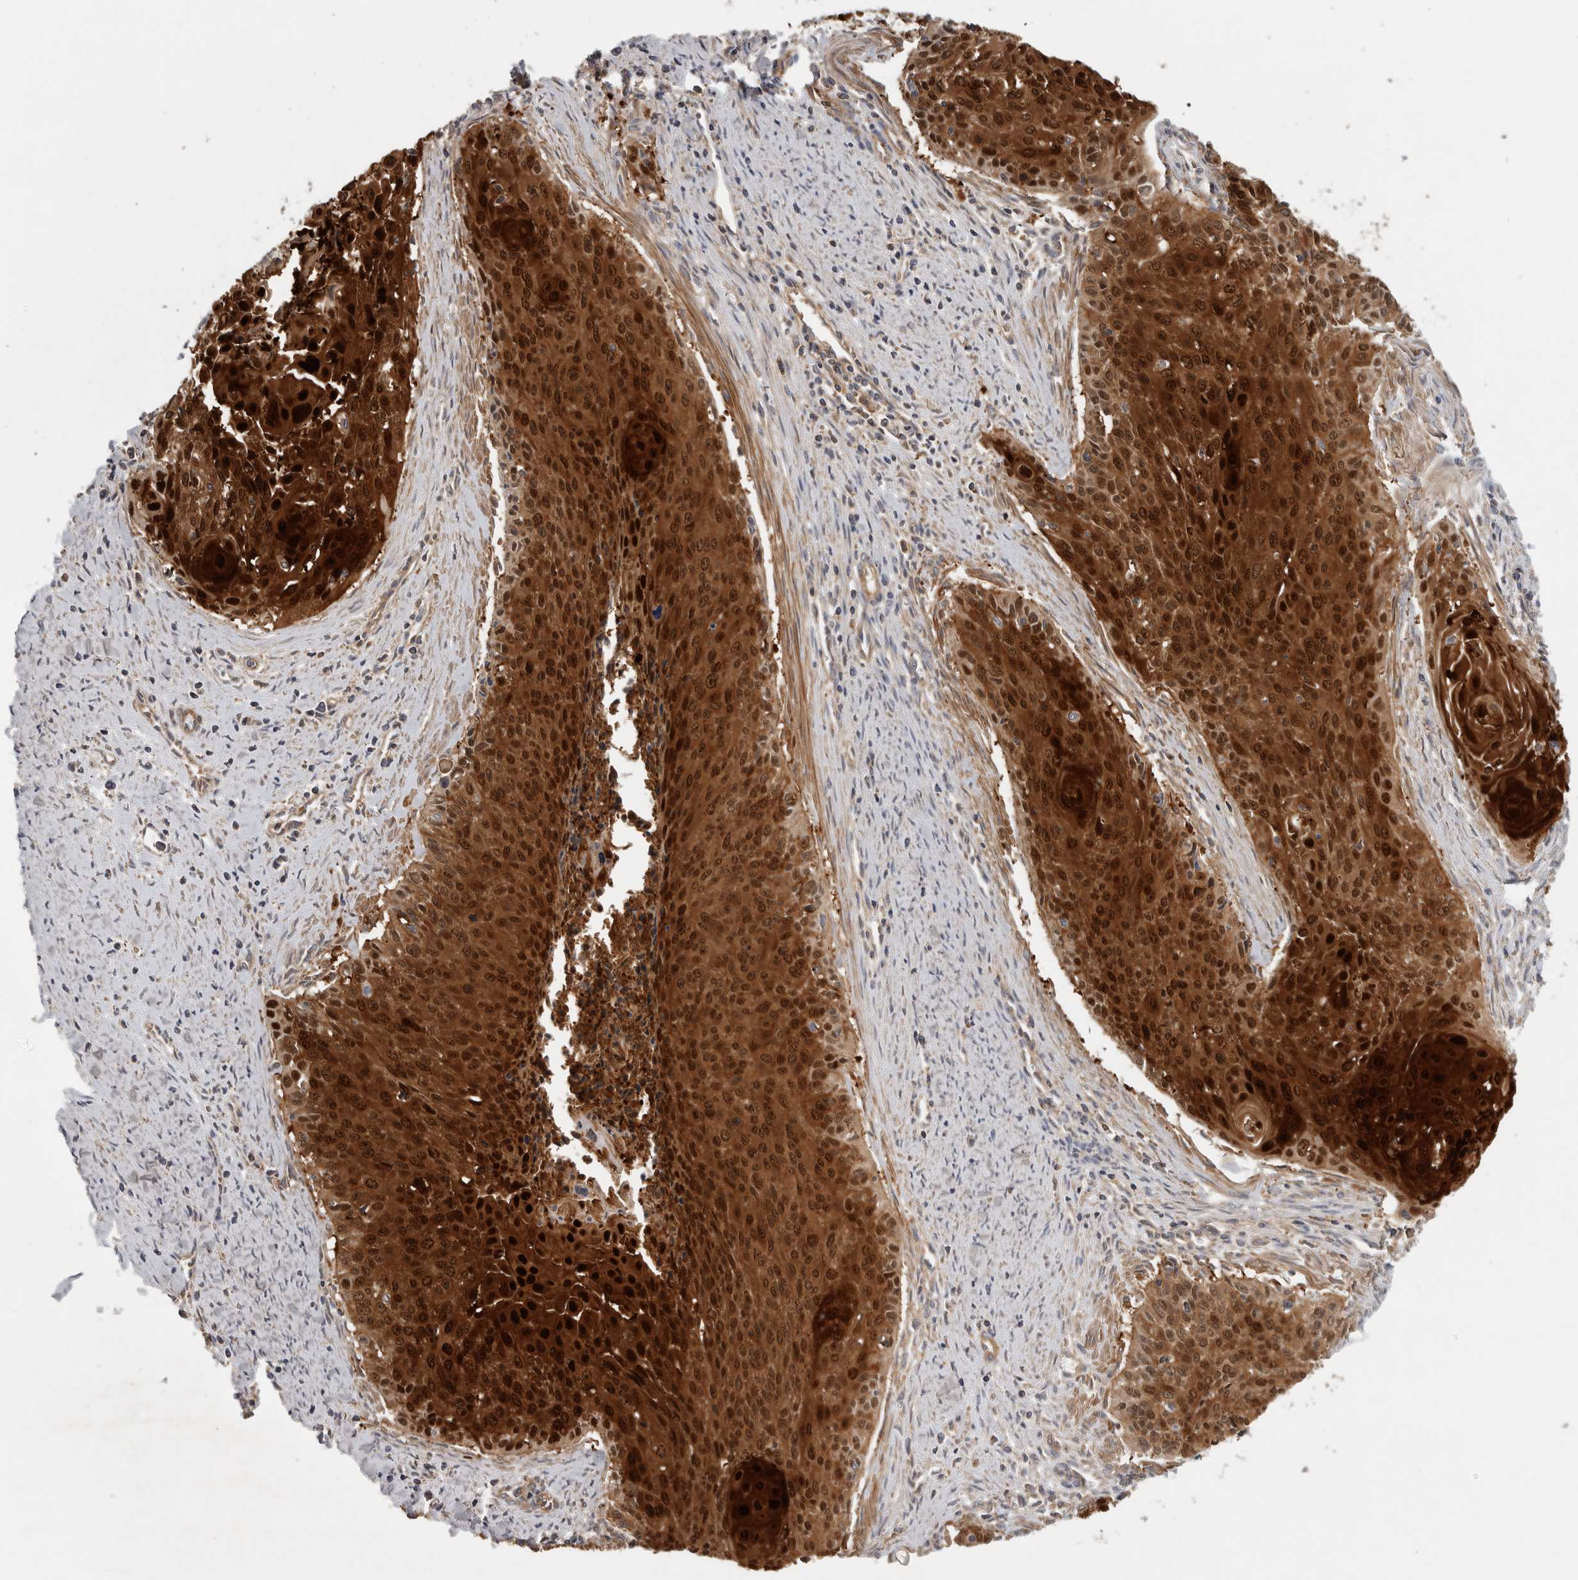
{"staining": {"intensity": "strong", "quantity": ">75%", "location": "cytoplasmic/membranous,nuclear"}, "tissue": "cervical cancer", "cell_type": "Tumor cells", "image_type": "cancer", "snomed": [{"axis": "morphology", "description": "Squamous cell carcinoma, NOS"}, {"axis": "topography", "description": "Cervix"}], "caption": "Protein staining of cervical cancer tissue exhibits strong cytoplasmic/membranous and nuclear staining in approximately >75% of tumor cells.", "gene": "SFXN2", "patient": {"sex": "female", "age": 55}}